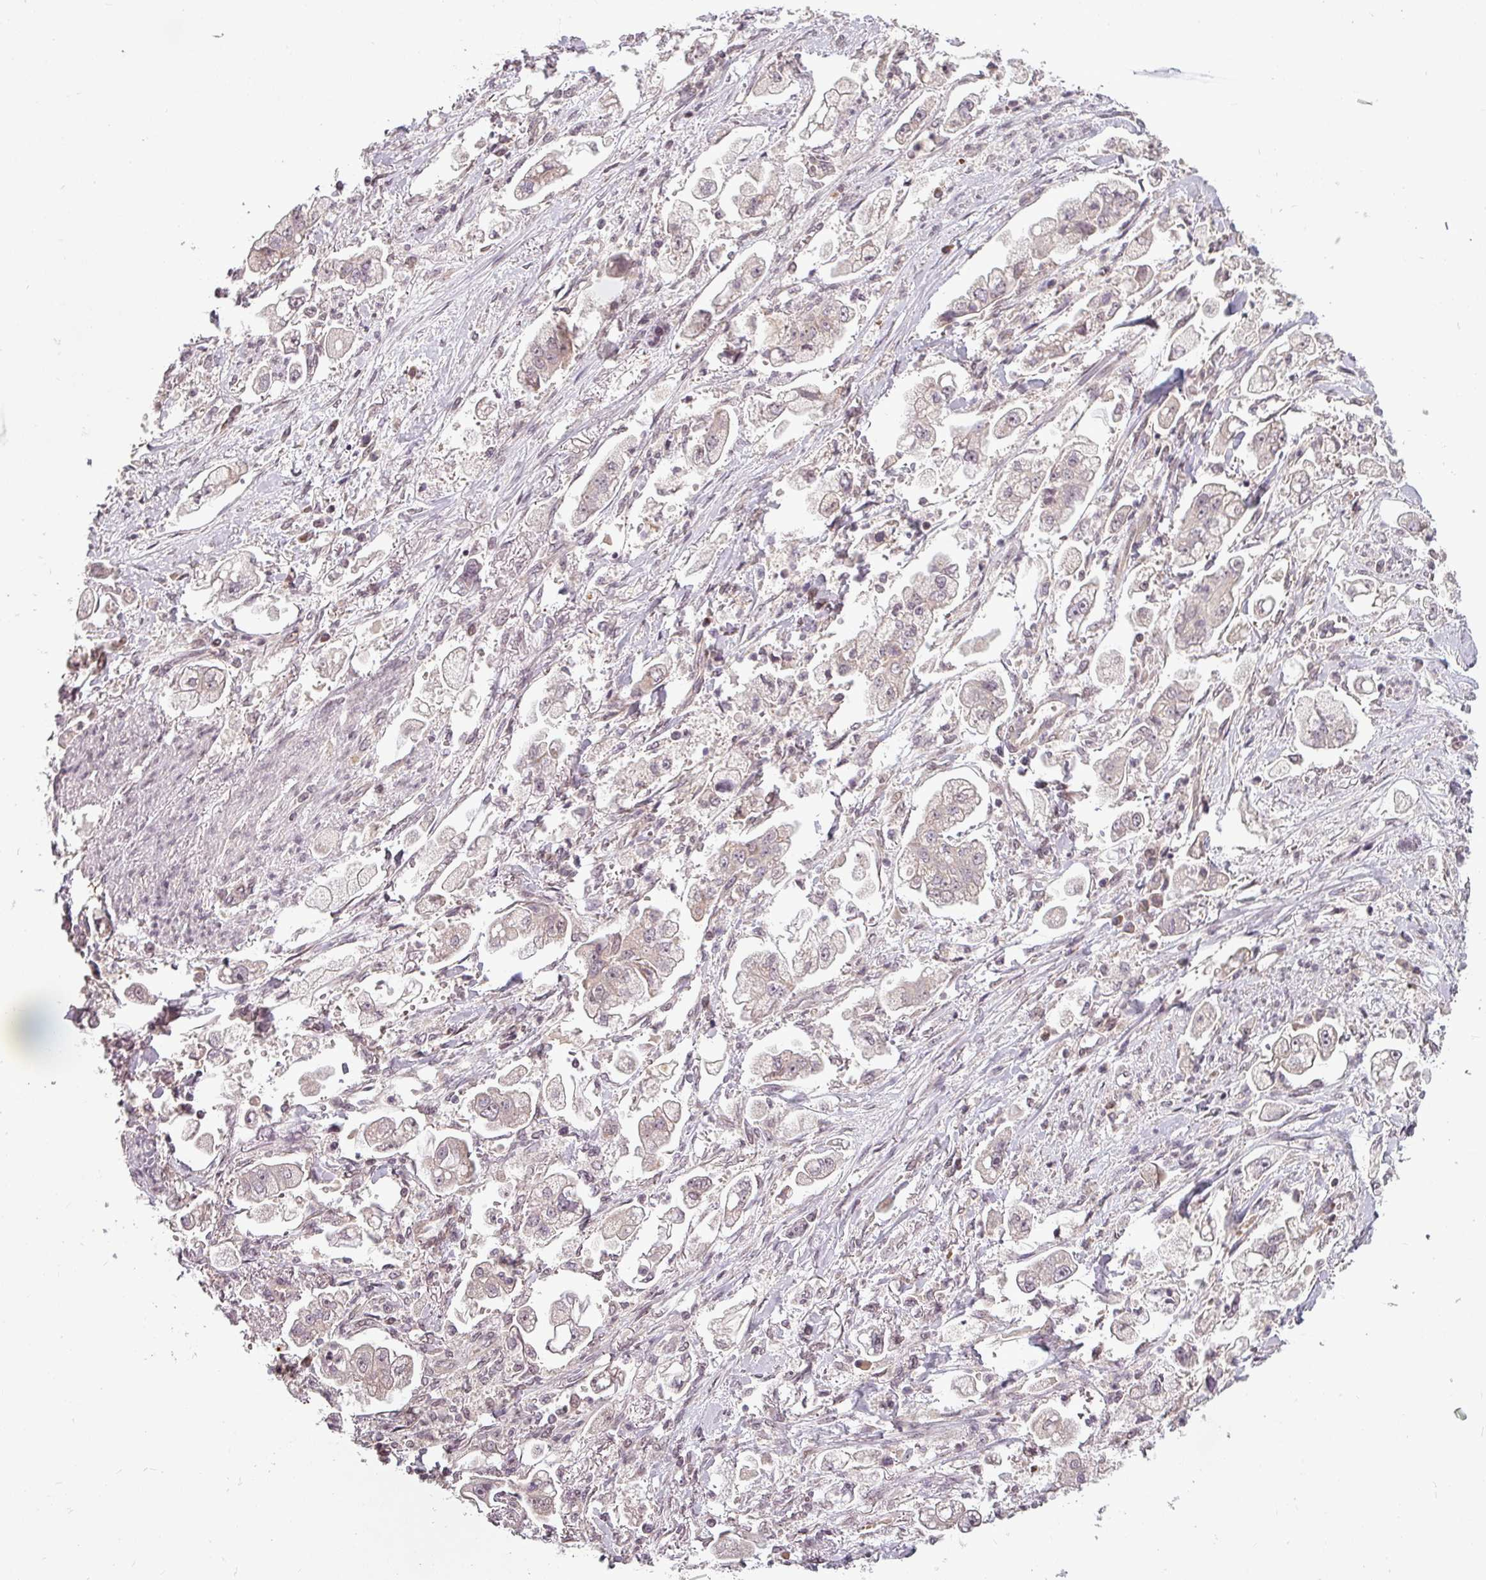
{"staining": {"intensity": "negative", "quantity": "none", "location": "none"}, "tissue": "stomach cancer", "cell_type": "Tumor cells", "image_type": "cancer", "snomed": [{"axis": "morphology", "description": "Adenocarcinoma, NOS"}, {"axis": "topography", "description": "Stomach"}], "caption": "Immunohistochemistry (IHC) histopathology image of neoplastic tissue: stomach cancer (adenocarcinoma) stained with DAB (3,3'-diaminobenzidine) demonstrates no significant protein expression in tumor cells. (DAB (3,3'-diaminobenzidine) immunohistochemistry (IHC) with hematoxylin counter stain).", "gene": "CLIC1", "patient": {"sex": "male", "age": 62}}